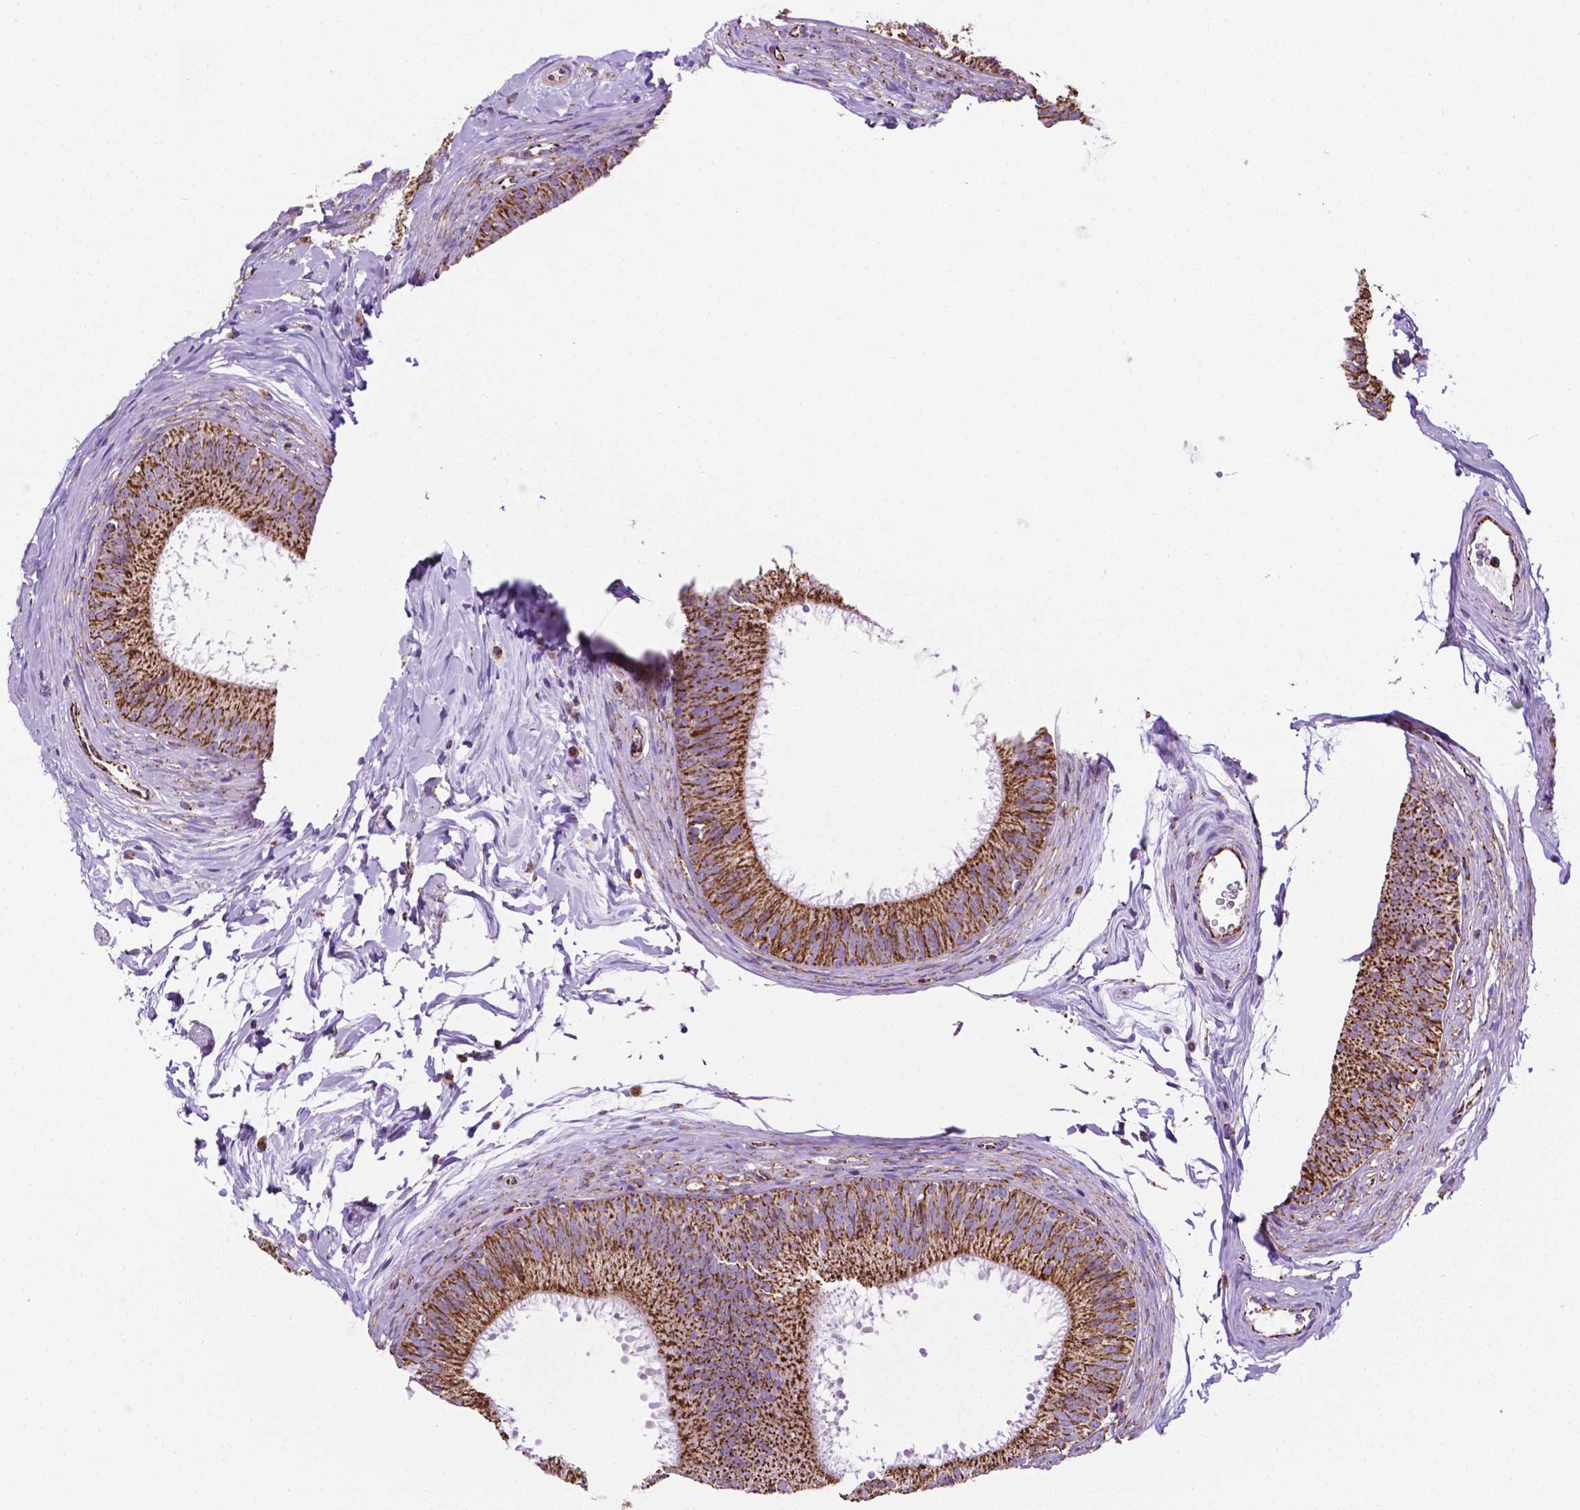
{"staining": {"intensity": "strong", "quantity": ">75%", "location": "cytoplasmic/membranous"}, "tissue": "epididymis", "cell_type": "Glandular cells", "image_type": "normal", "snomed": [{"axis": "morphology", "description": "Normal tissue, NOS"}, {"axis": "topography", "description": "Epididymis"}], "caption": "Unremarkable epididymis shows strong cytoplasmic/membranous staining in about >75% of glandular cells, visualized by immunohistochemistry. (Brightfield microscopy of DAB IHC at high magnification).", "gene": "RMDN3", "patient": {"sex": "male", "age": 24}}